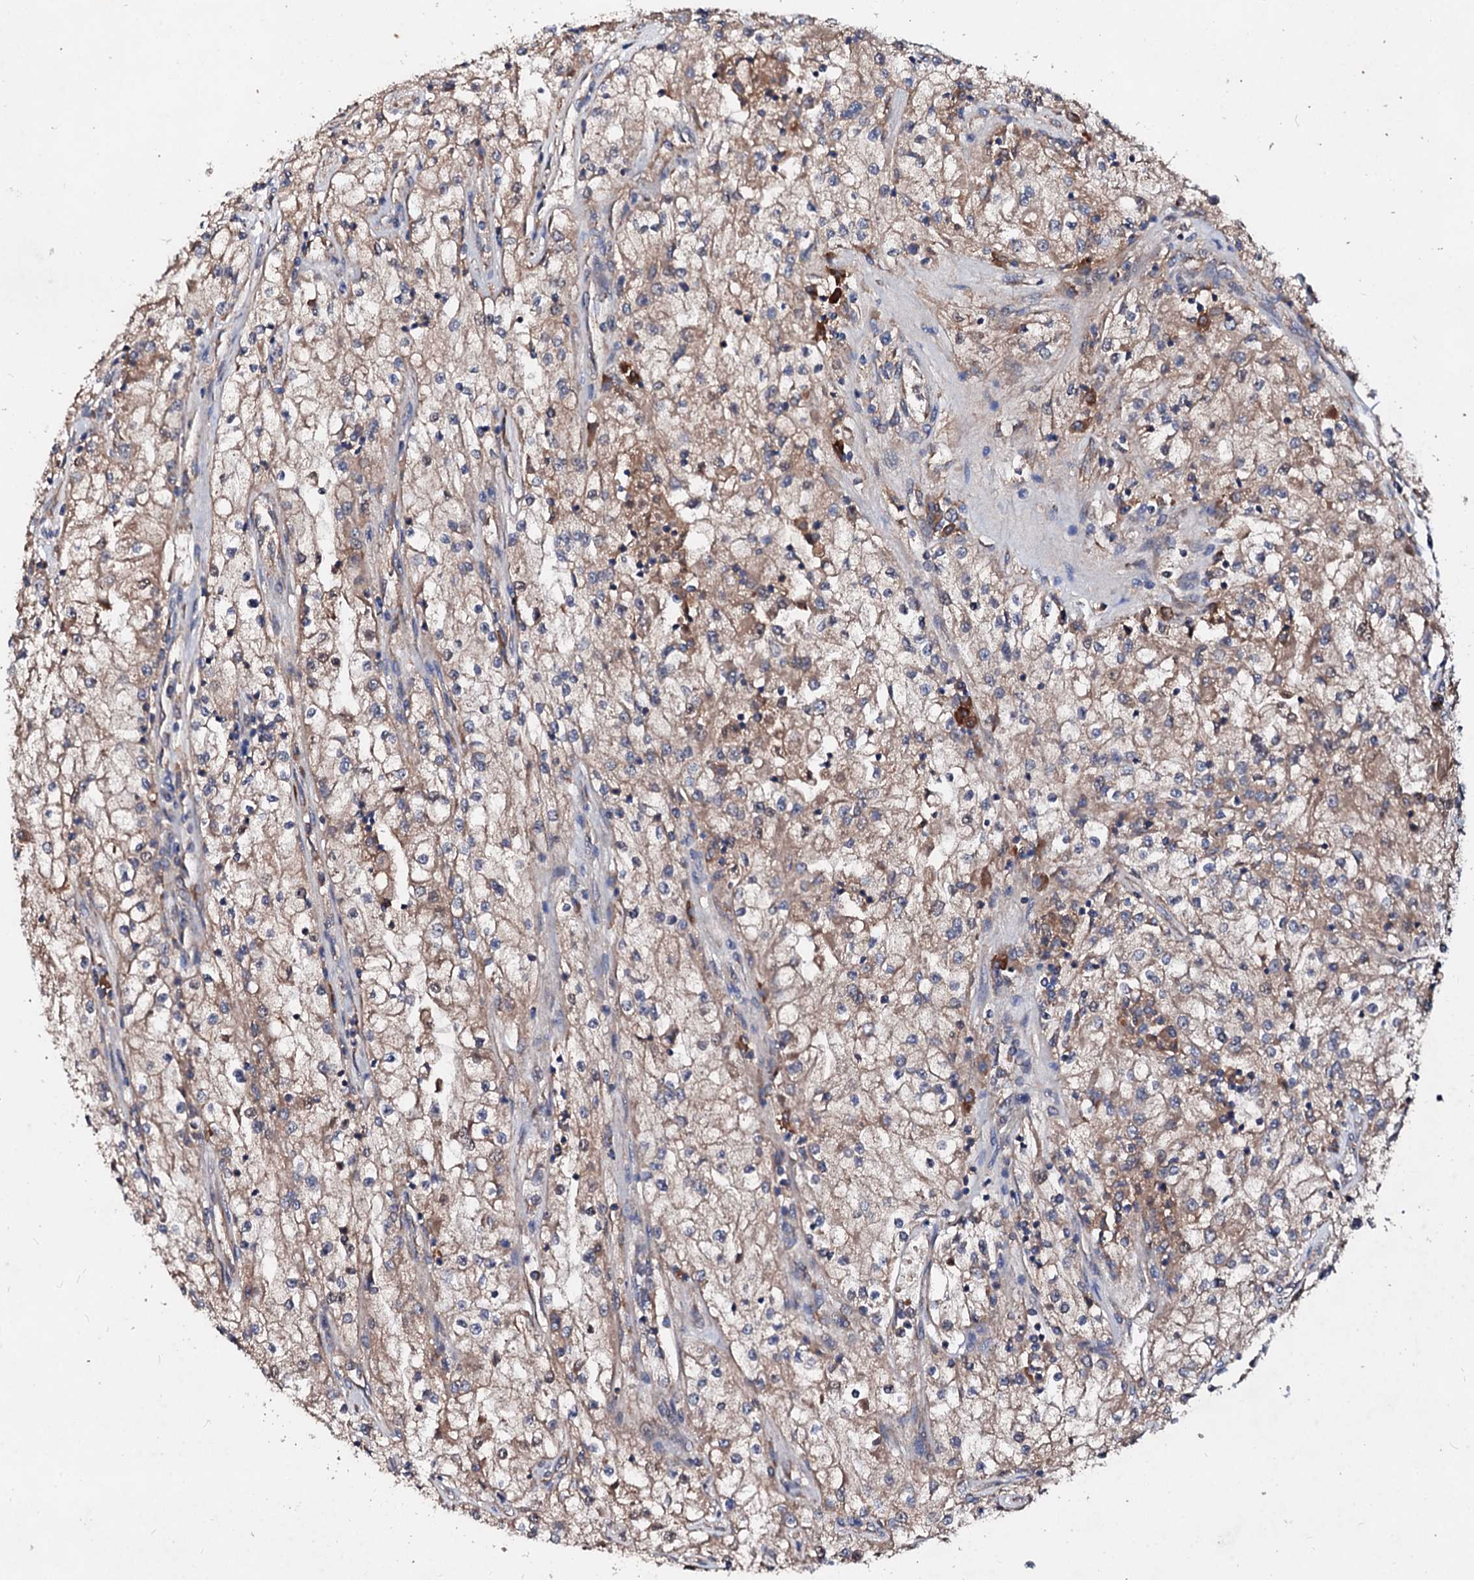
{"staining": {"intensity": "weak", "quantity": ">75%", "location": "cytoplasmic/membranous"}, "tissue": "renal cancer", "cell_type": "Tumor cells", "image_type": "cancer", "snomed": [{"axis": "morphology", "description": "Adenocarcinoma, NOS"}, {"axis": "topography", "description": "Kidney"}], "caption": "Tumor cells reveal low levels of weak cytoplasmic/membranous positivity in approximately >75% of cells in renal cancer.", "gene": "EXTL1", "patient": {"sex": "female", "age": 52}}